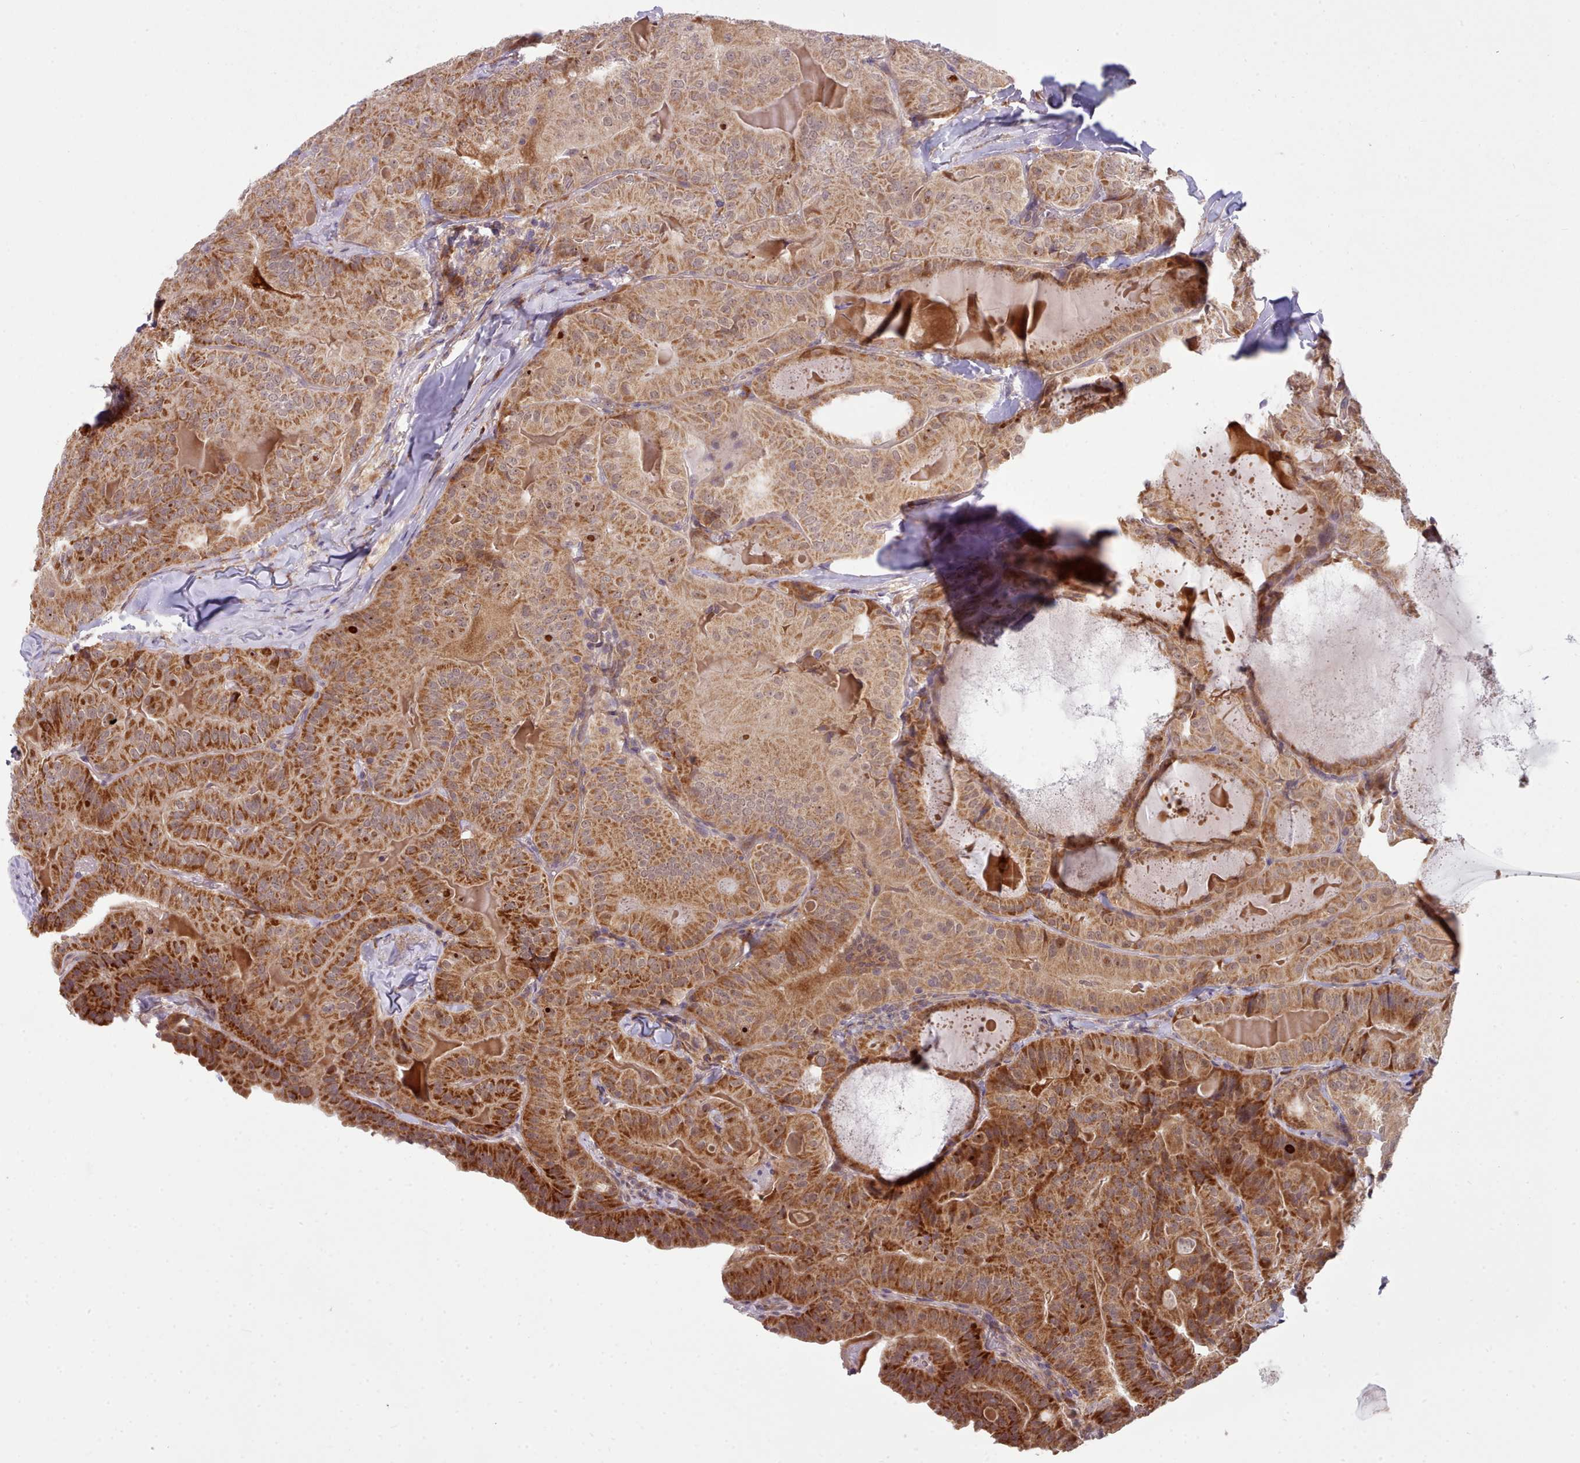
{"staining": {"intensity": "strong", "quantity": ">75%", "location": "cytoplasmic/membranous"}, "tissue": "thyroid cancer", "cell_type": "Tumor cells", "image_type": "cancer", "snomed": [{"axis": "morphology", "description": "Papillary adenocarcinoma, NOS"}, {"axis": "topography", "description": "Thyroid gland"}], "caption": "A brown stain labels strong cytoplasmic/membranous positivity of a protein in human thyroid papillary adenocarcinoma tumor cells.", "gene": "TRIM26", "patient": {"sex": "female", "age": 68}}